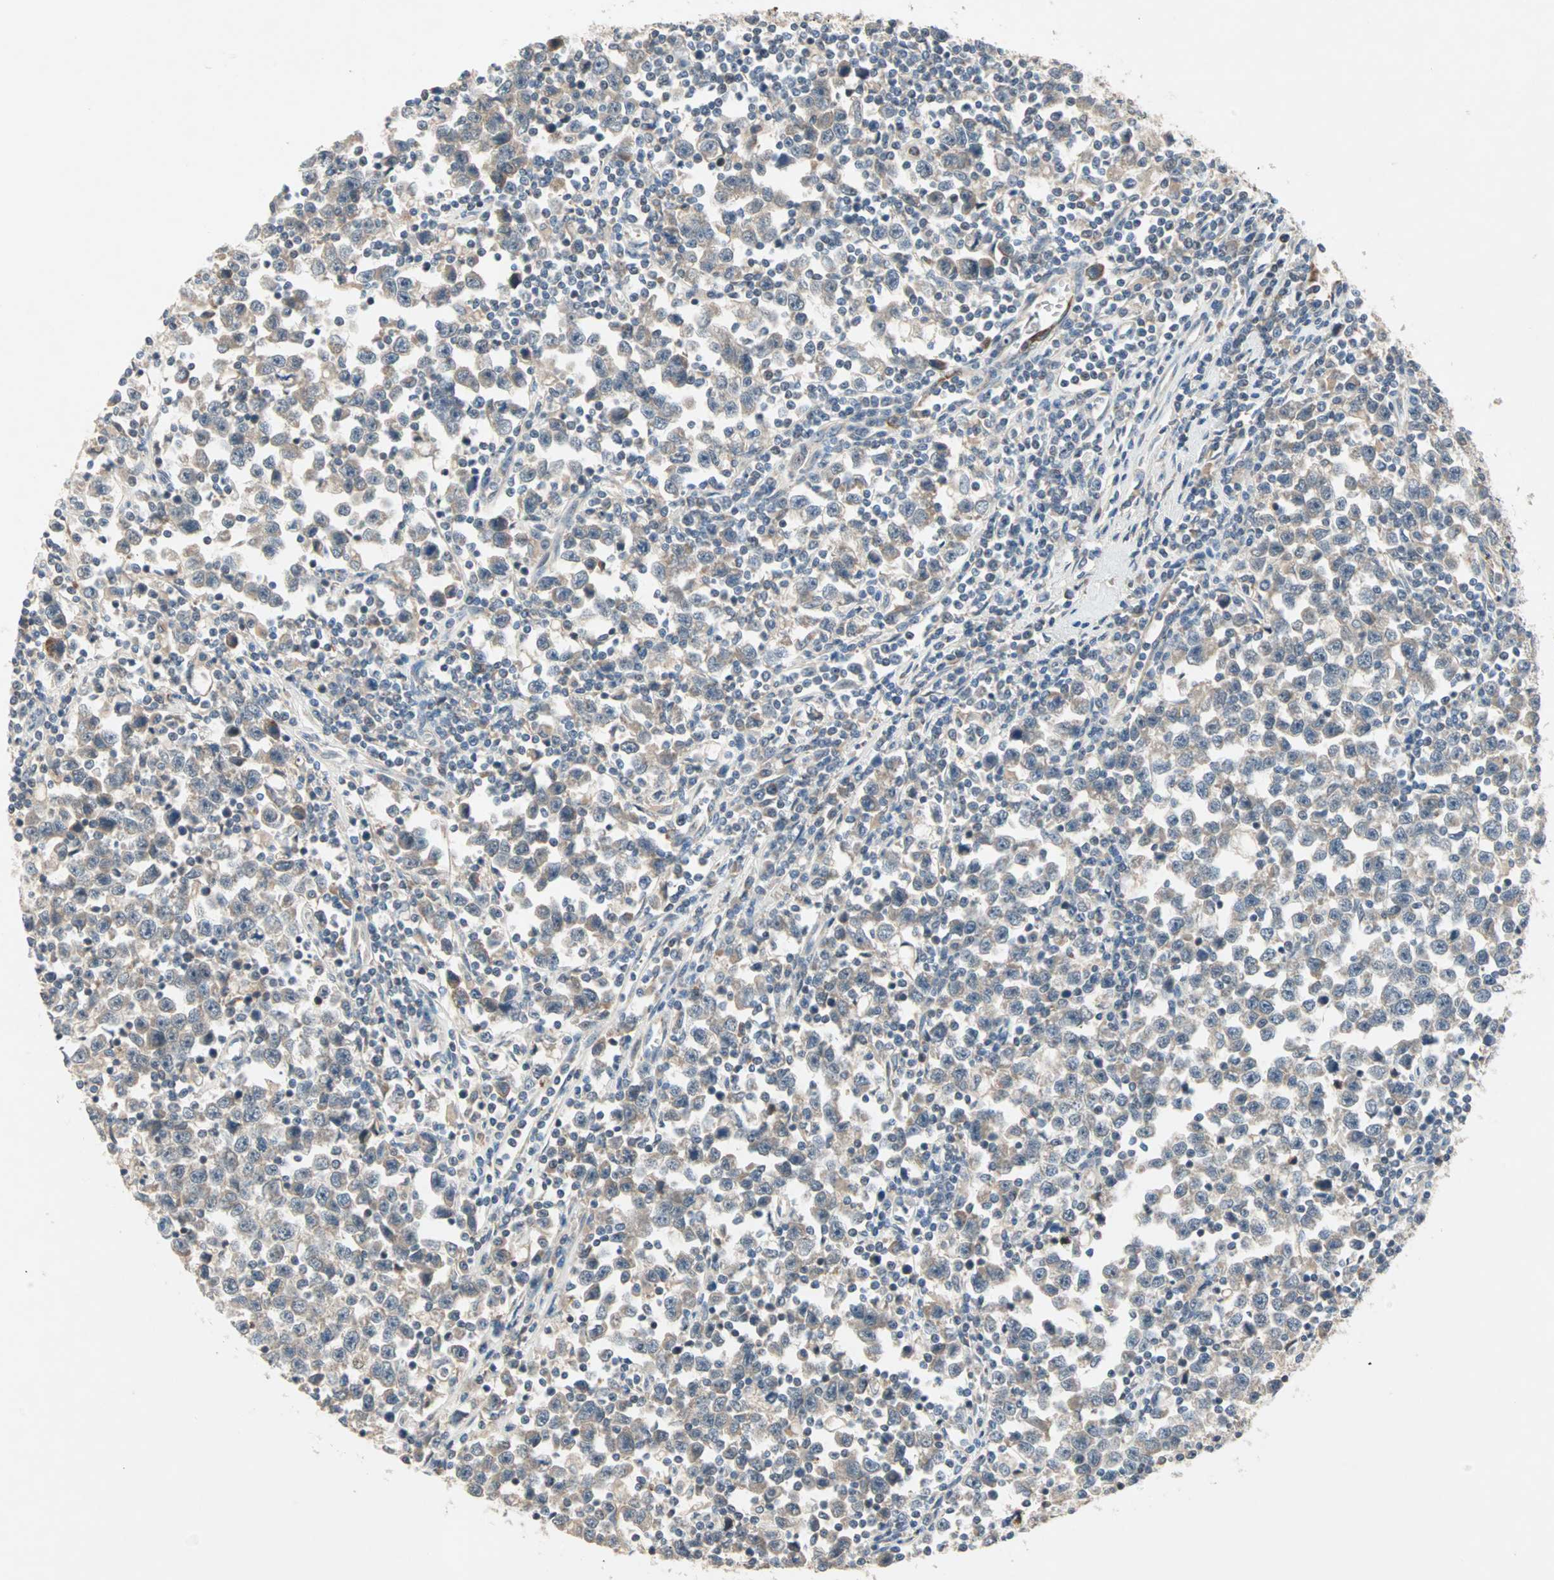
{"staining": {"intensity": "weak", "quantity": ">75%", "location": "cytoplasmic/membranous"}, "tissue": "testis cancer", "cell_type": "Tumor cells", "image_type": "cancer", "snomed": [{"axis": "morphology", "description": "Seminoma, NOS"}, {"axis": "topography", "description": "Testis"}], "caption": "The immunohistochemical stain highlights weak cytoplasmic/membranous expression in tumor cells of testis cancer (seminoma) tissue.", "gene": "PROS1", "patient": {"sex": "male", "age": 43}}